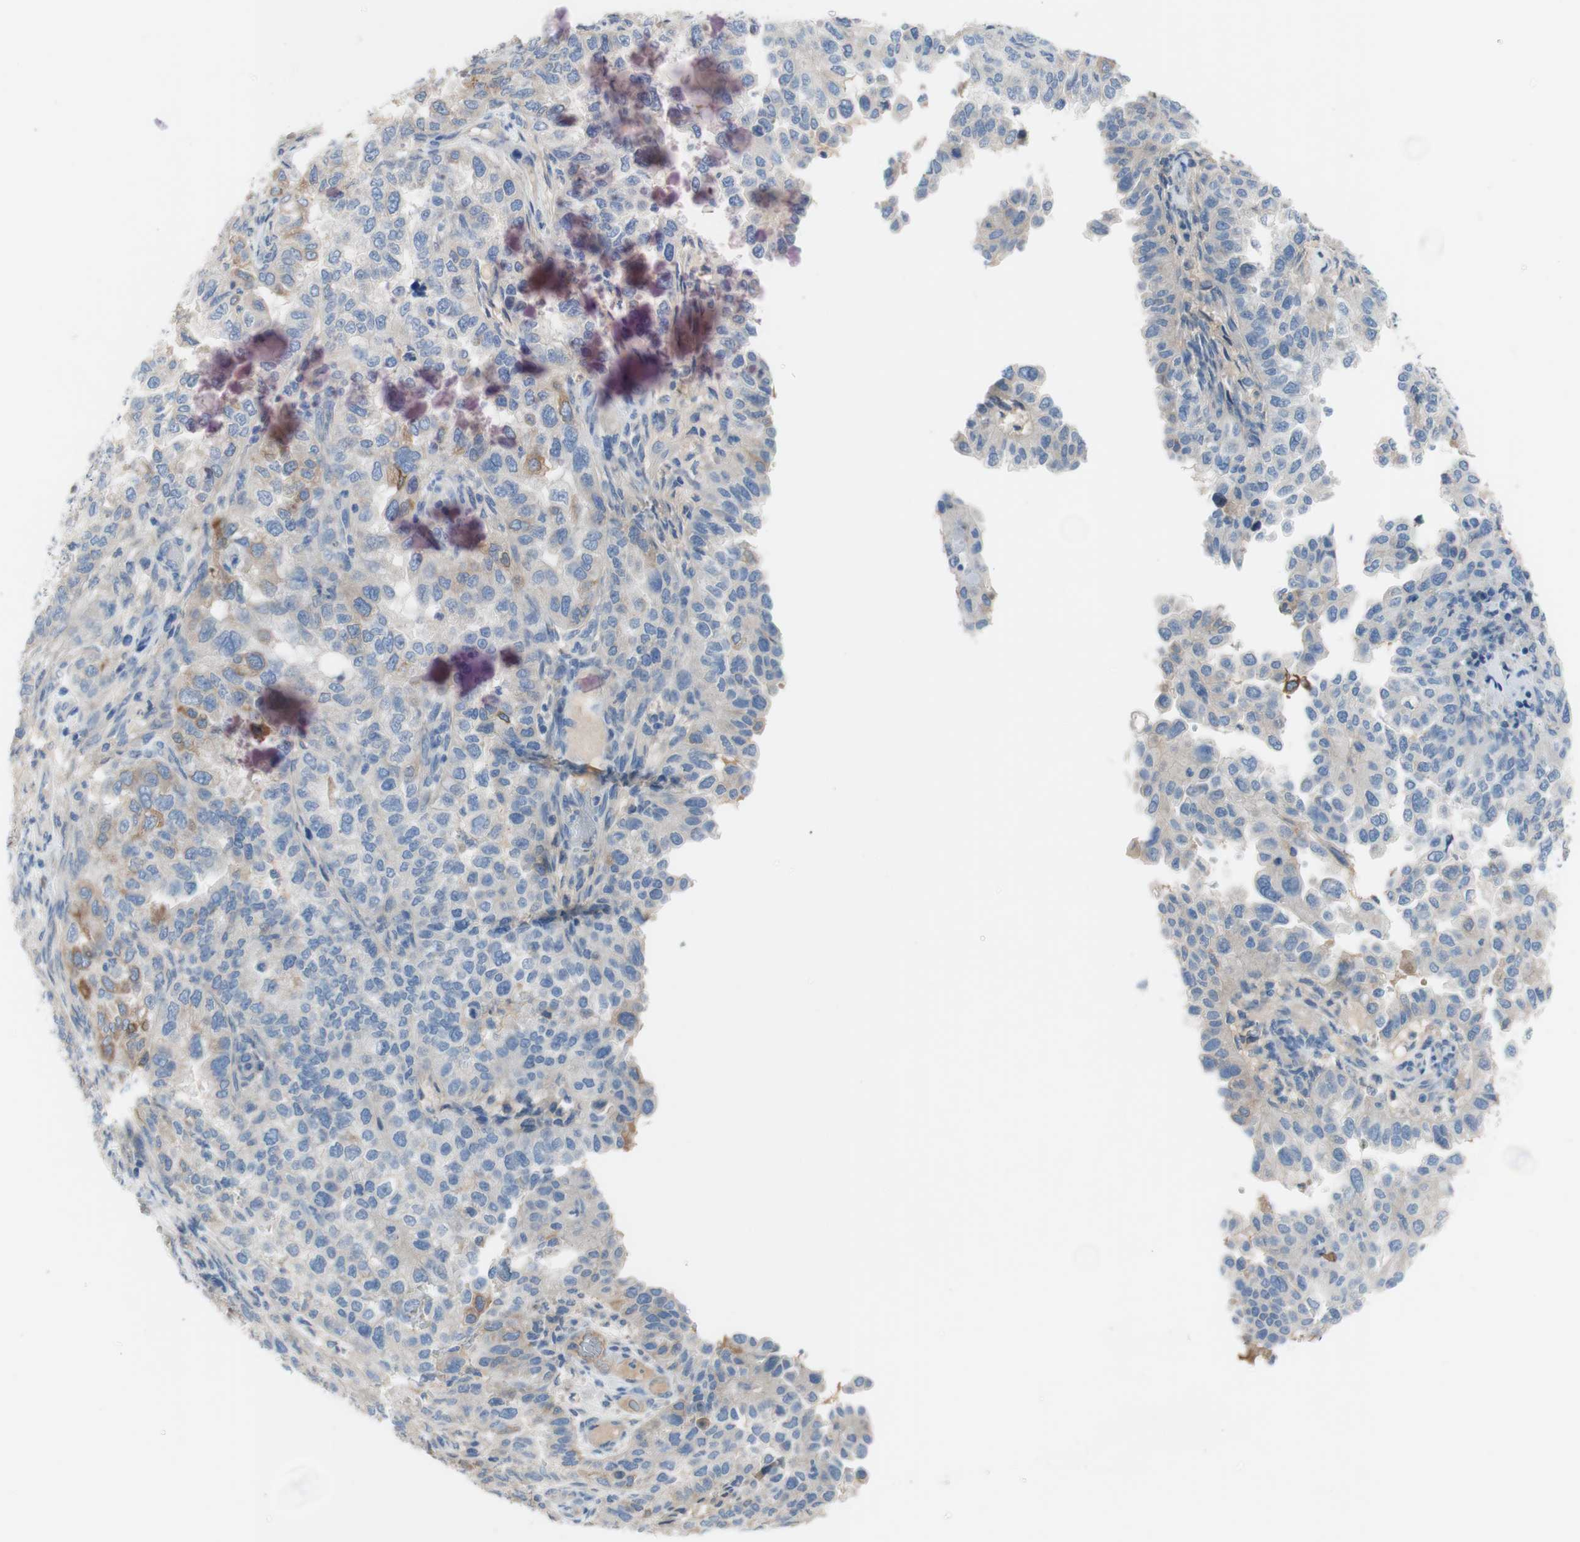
{"staining": {"intensity": "weak", "quantity": "<25%", "location": "cytoplasmic/membranous"}, "tissue": "endometrial cancer", "cell_type": "Tumor cells", "image_type": "cancer", "snomed": [{"axis": "morphology", "description": "Adenocarcinoma, NOS"}, {"axis": "topography", "description": "Endometrium"}], "caption": "IHC of human endometrial cancer exhibits no expression in tumor cells.", "gene": "FDFT1", "patient": {"sex": "female", "age": 85}}